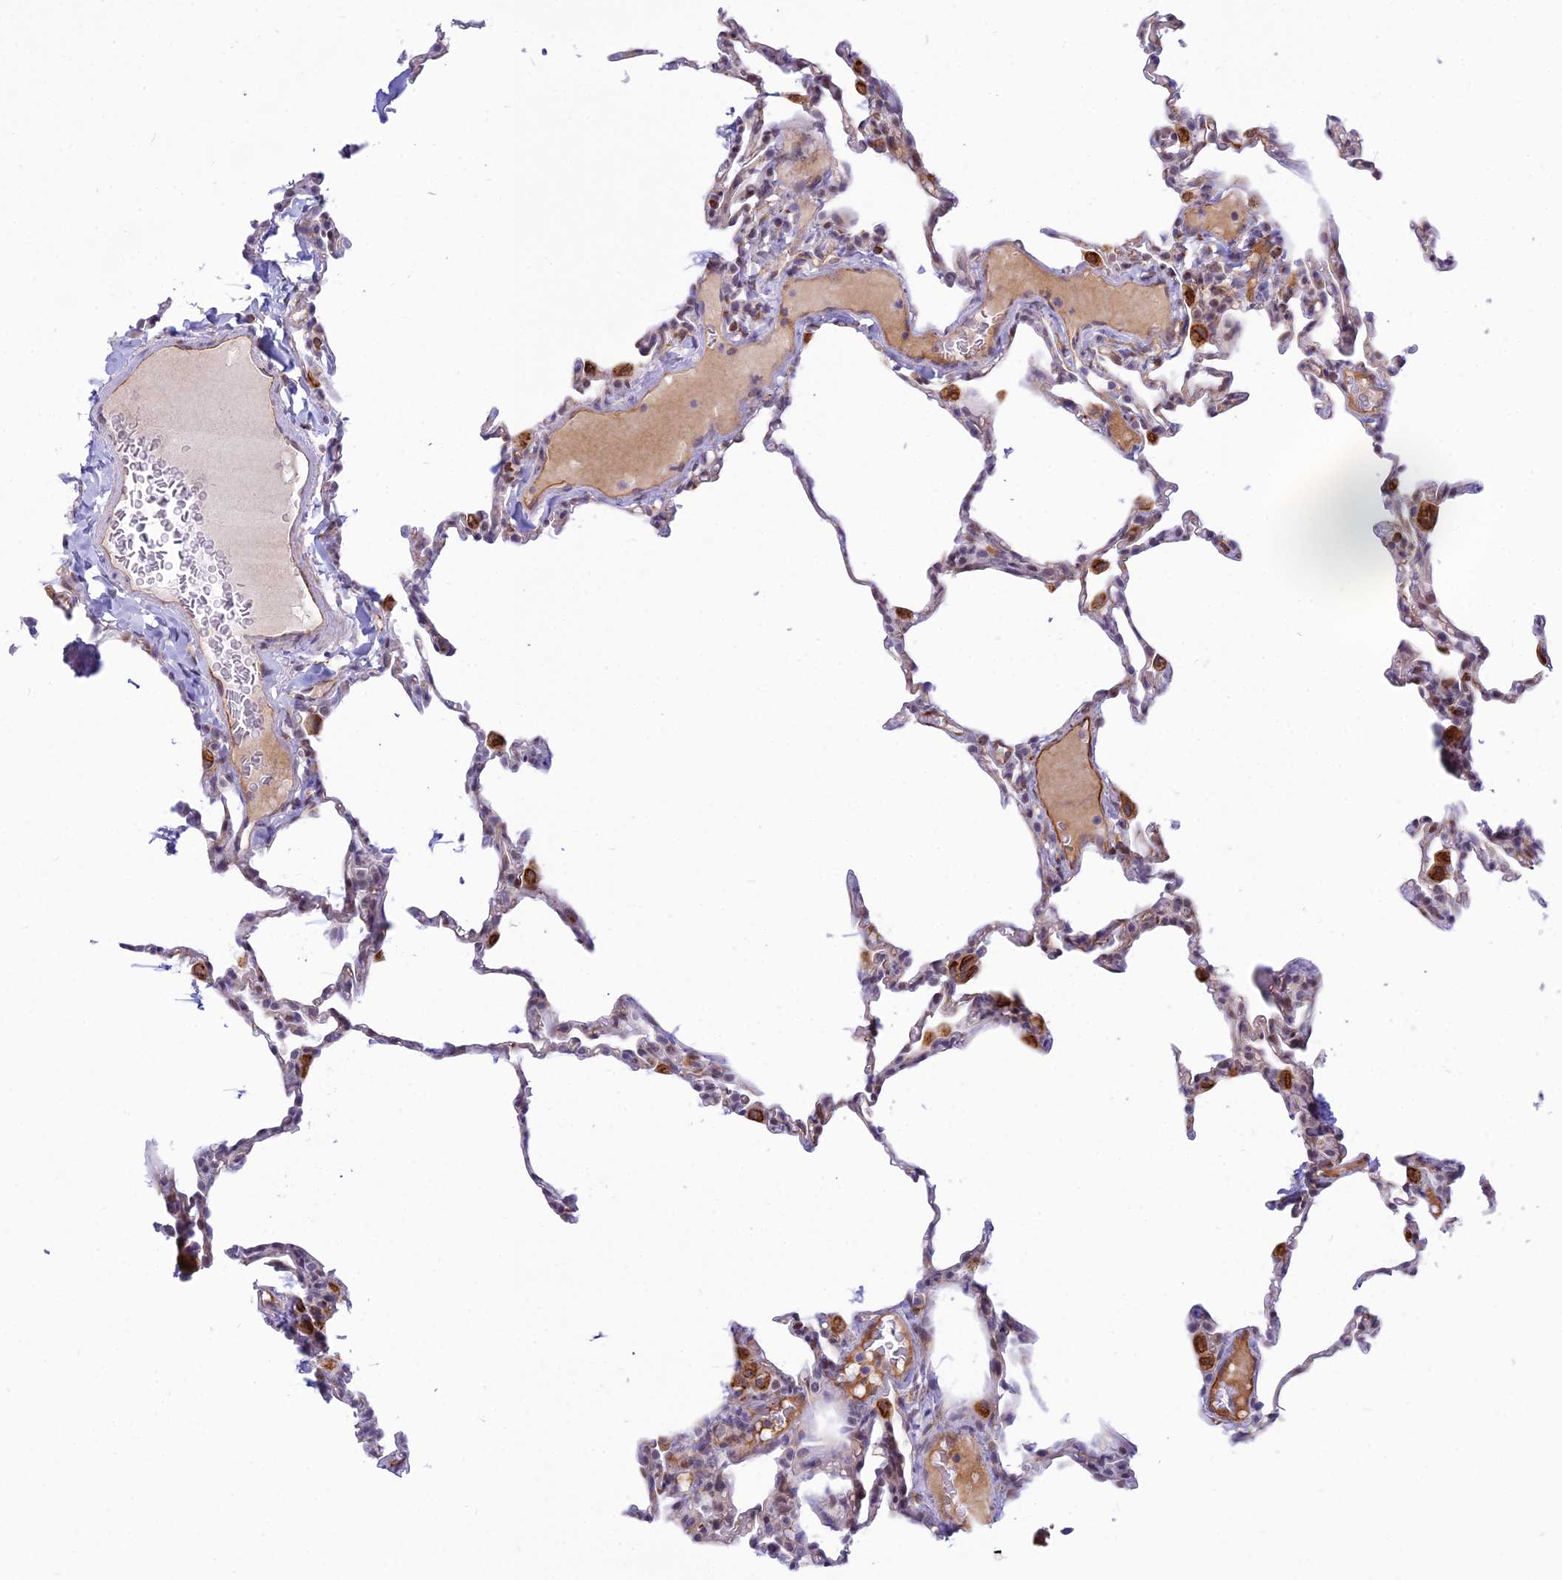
{"staining": {"intensity": "weak", "quantity": "<25%", "location": "cytoplasmic/membranous"}, "tissue": "lung", "cell_type": "Alveolar cells", "image_type": "normal", "snomed": [{"axis": "morphology", "description": "Normal tissue, NOS"}, {"axis": "topography", "description": "Lung"}], "caption": "DAB (3,3'-diaminobenzidine) immunohistochemical staining of normal human lung exhibits no significant positivity in alveolar cells. The staining is performed using DAB brown chromogen with nuclei counter-stained in using hematoxylin.", "gene": "SAPCD2", "patient": {"sex": "male", "age": 20}}